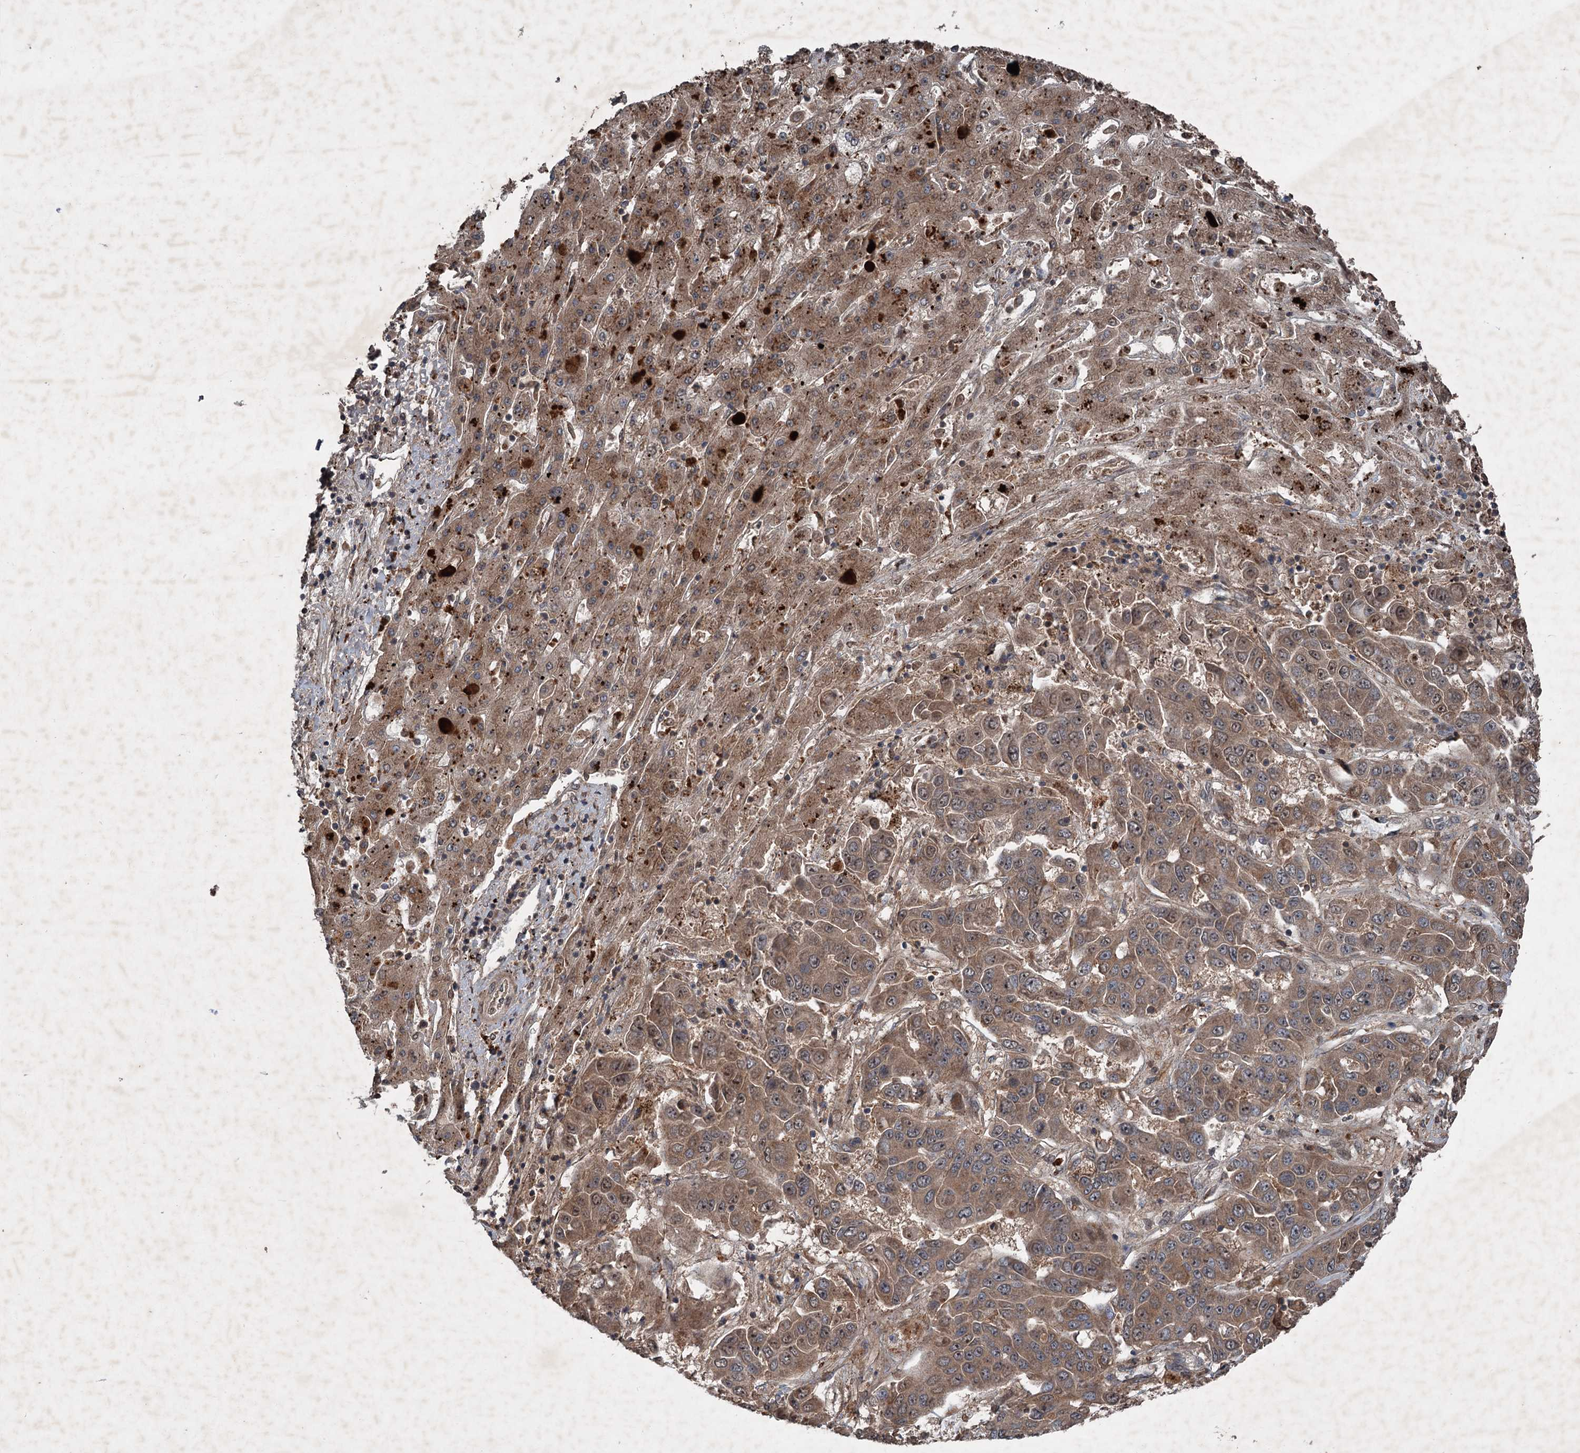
{"staining": {"intensity": "moderate", "quantity": ">75%", "location": "cytoplasmic/membranous"}, "tissue": "liver cancer", "cell_type": "Tumor cells", "image_type": "cancer", "snomed": [{"axis": "morphology", "description": "Cholangiocarcinoma"}, {"axis": "topography", "description": "Liver"}], "caption": "Protein staining displays moderate cytoplasmic/membranous staining in approximately >75% of tumor cells in liver cholangiocarcinoma.", "gene": "ALAS1", "patient": {"sex": "female", "age": 52}}